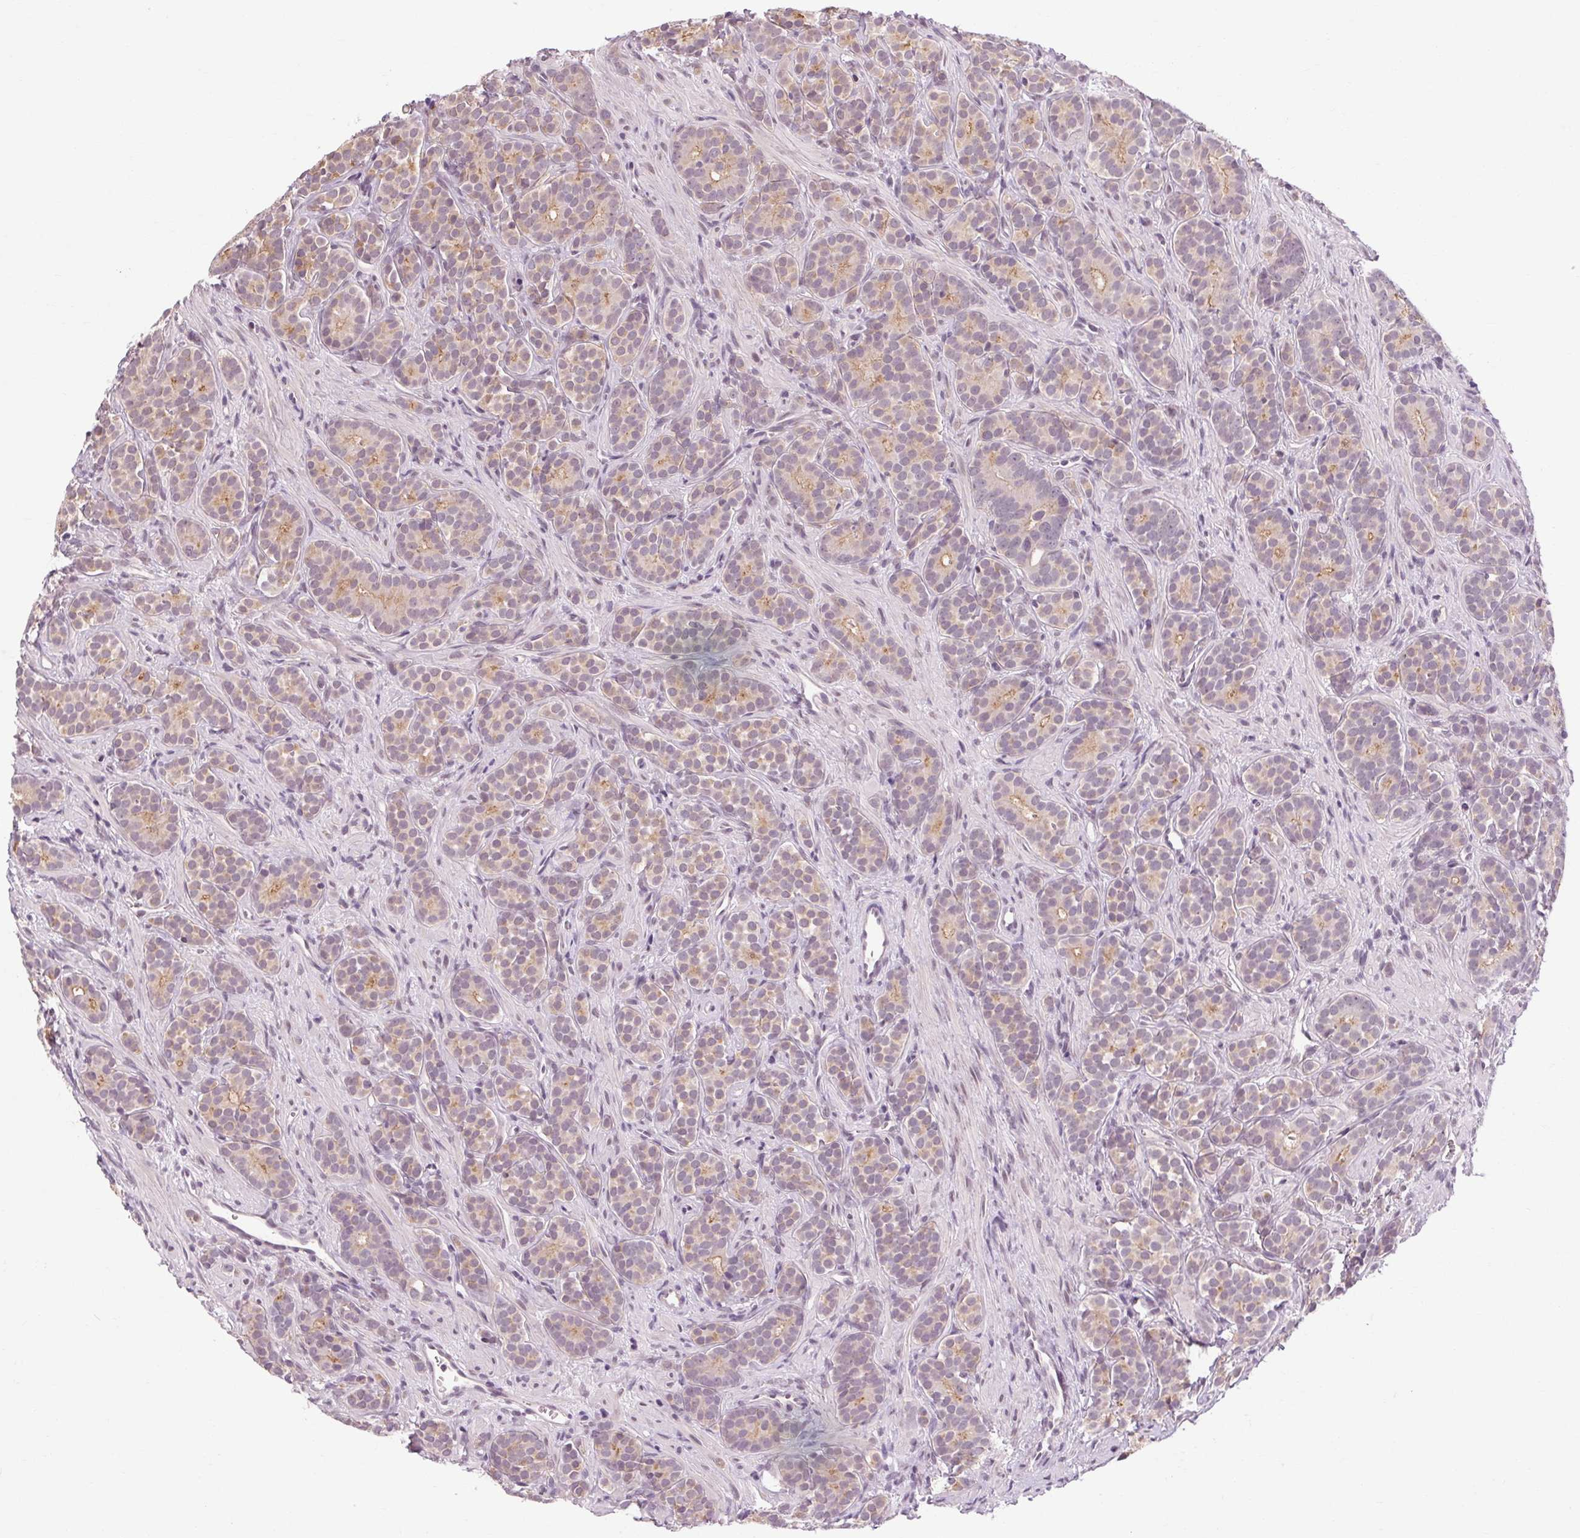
{"staining": {"intensity": "weak", "quantity": "25%-75%", "location": "cytoplasmic/membranous"}, "tissue": "prostate cancer", "cell_type": "Tumor cells", "image_type": "cancer", "snomed": [{"axis": "morphology", "description": "Adenocarcinoma, High grade"}, {"axis": "topography", "description": "Prostate"}], "caption": "An image showing weak cytoplasmic/membranous expression in approximately 25%-75% of tumor cells in prostate cancer, as visualized by brown immunohistochemical staining.", "gene": "KLHL40", "patient": {"sex": "male", "age": 84}}